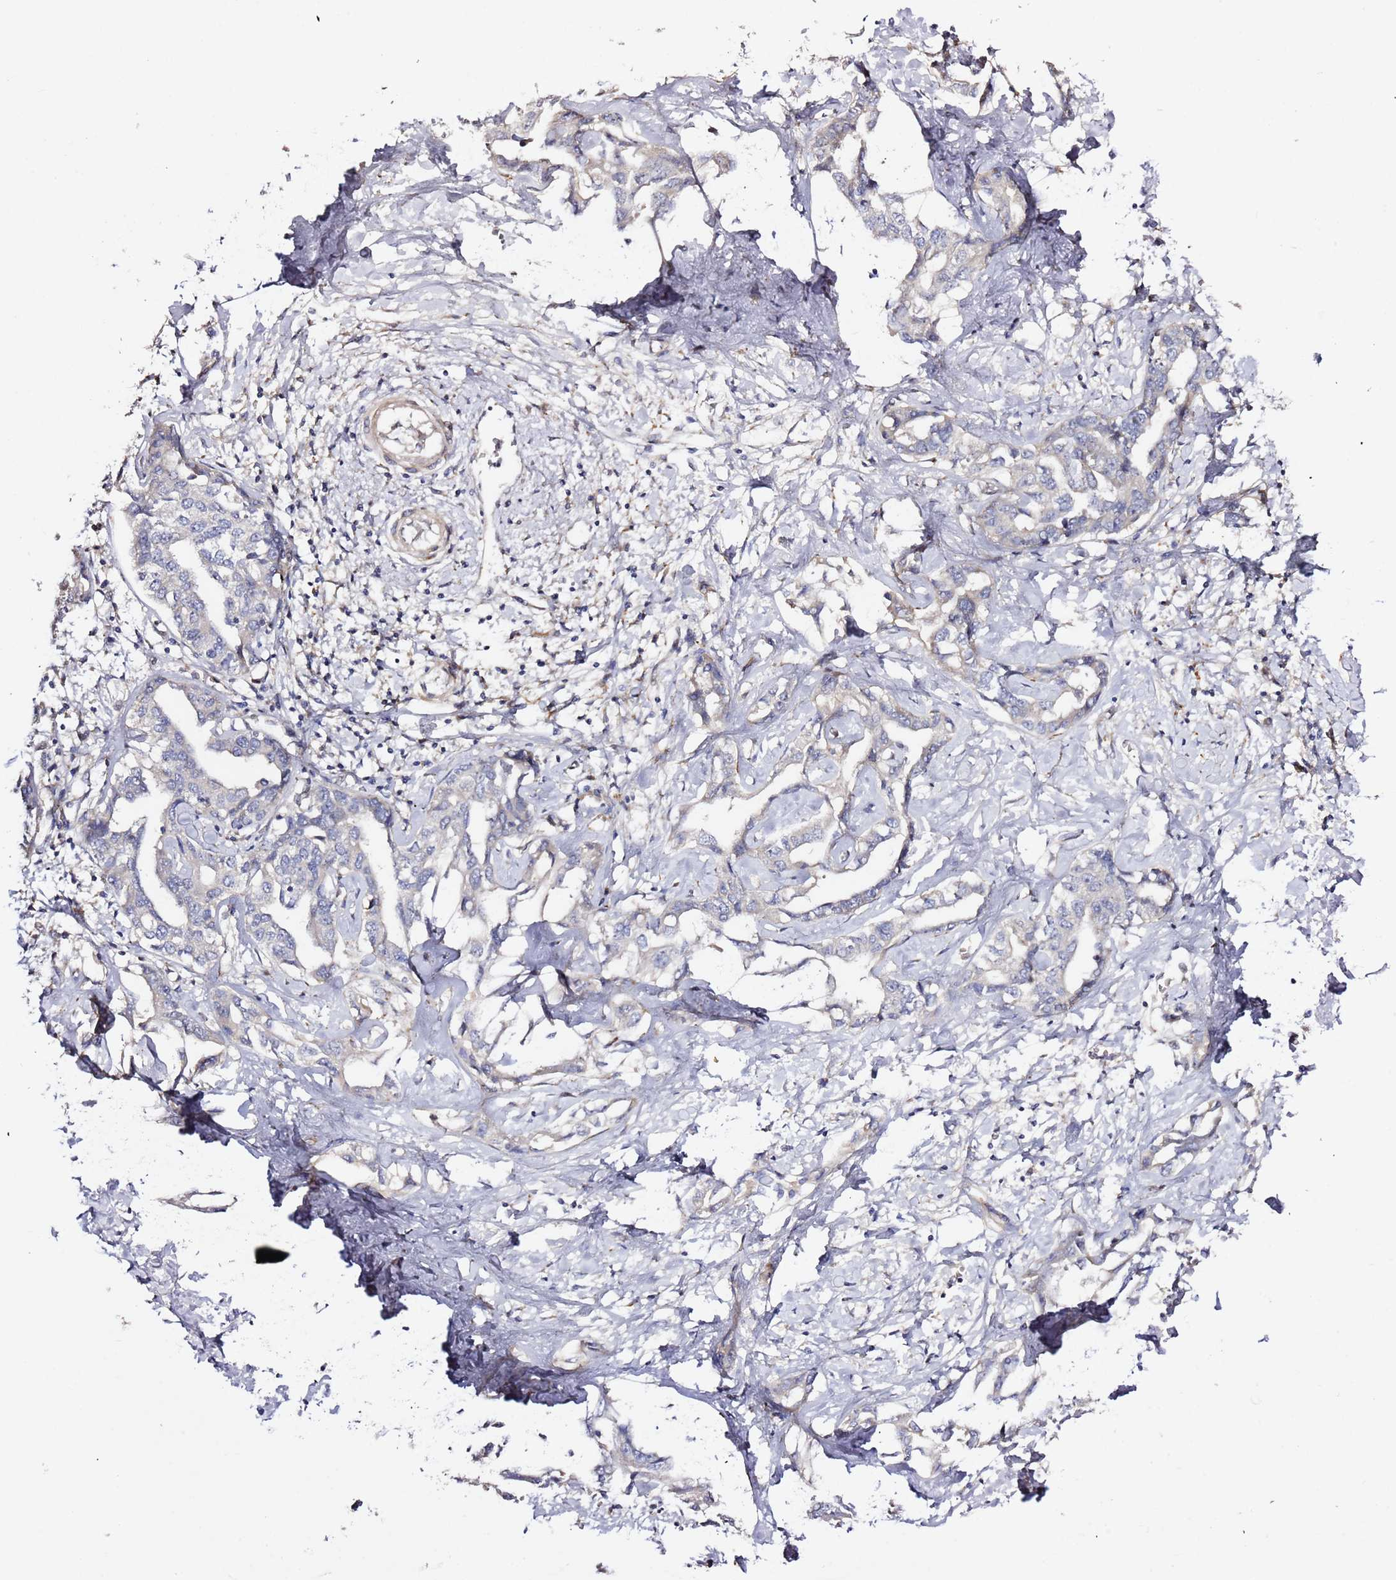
{"staining": {"intensity": "negative", "quantity": "none", "location": "none"}, "tissue": "liver cancer", "cell_type": "Tumor cells", "image_type": "cancer", "snomed": [{"axis": "morphology", "description": "Cholangiocarcinoma"}, {"axis": "topography", "description": "Liver"}], "caption": "Liver cancer (cholangiocarcinoma) was stained to show a protein in brown. There is no significant positivity in tumor cells. Brightfield microscopy of IHC stained with DAB (brown) and hematoxylin (blue), captured at high magnification.", "gene": "HSD17B7", "patient": {"sex": "male", "age": 59}}